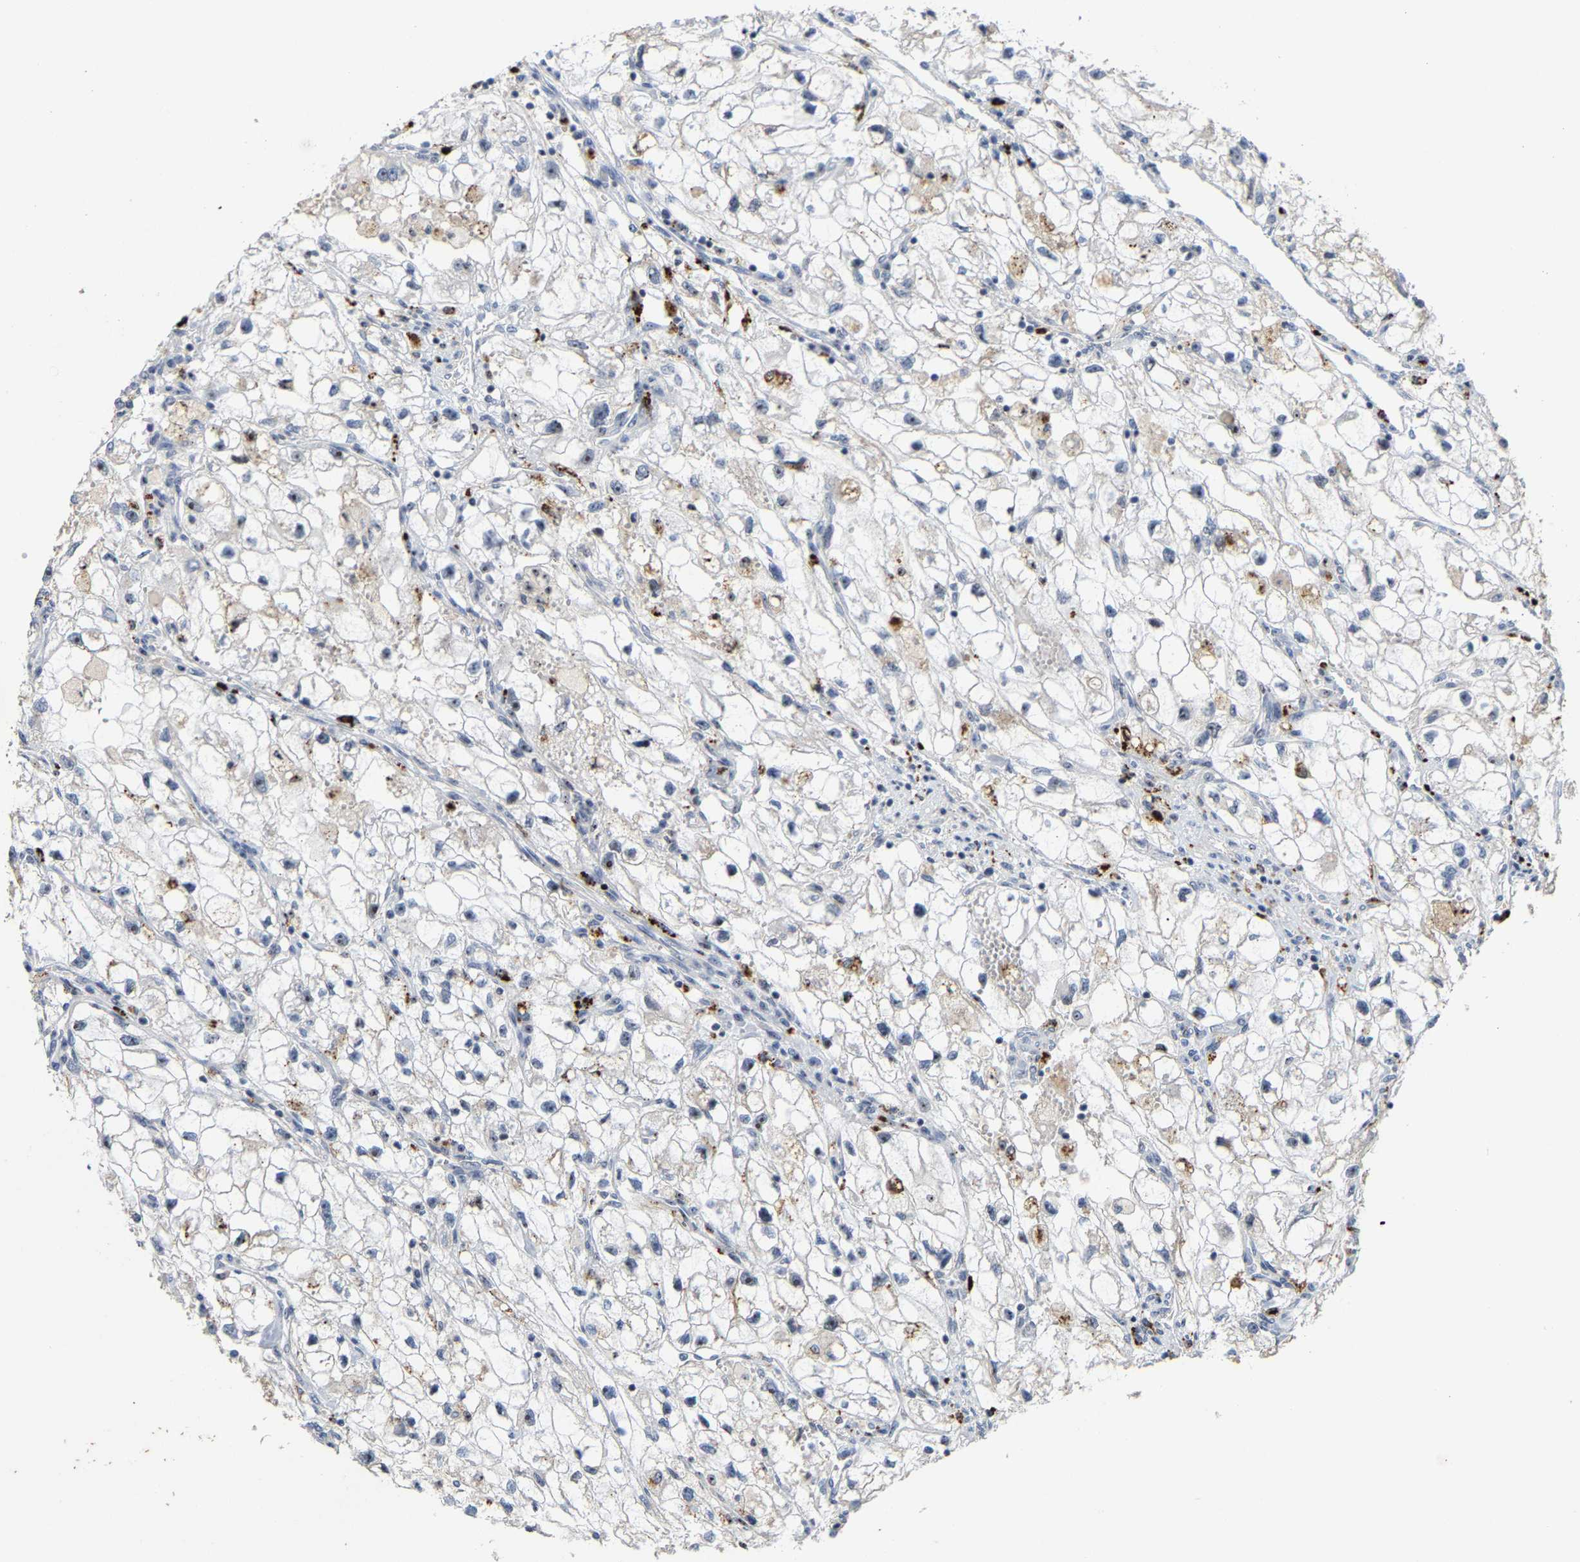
{"staining": {"intensity": "weak", "quantity": "<25%", "location": "nuclear"}, "tissue": "renal cancer", "cell_type": "Tumor cells", "image_type": "cancer", "snomed": [{"axis": "morphology", "description": "Adenocarcinoma, NOS"}, {"axis": "topography", "description": "Kidney"}], "caption": "A high-resolution image shows immunohistochemistry staining of renal cancer (adenocarcinoma), which exhibits no significant staining in tumor cells.", "gene": "NOP58", "patient": {"sex": "female", "age": 70}}